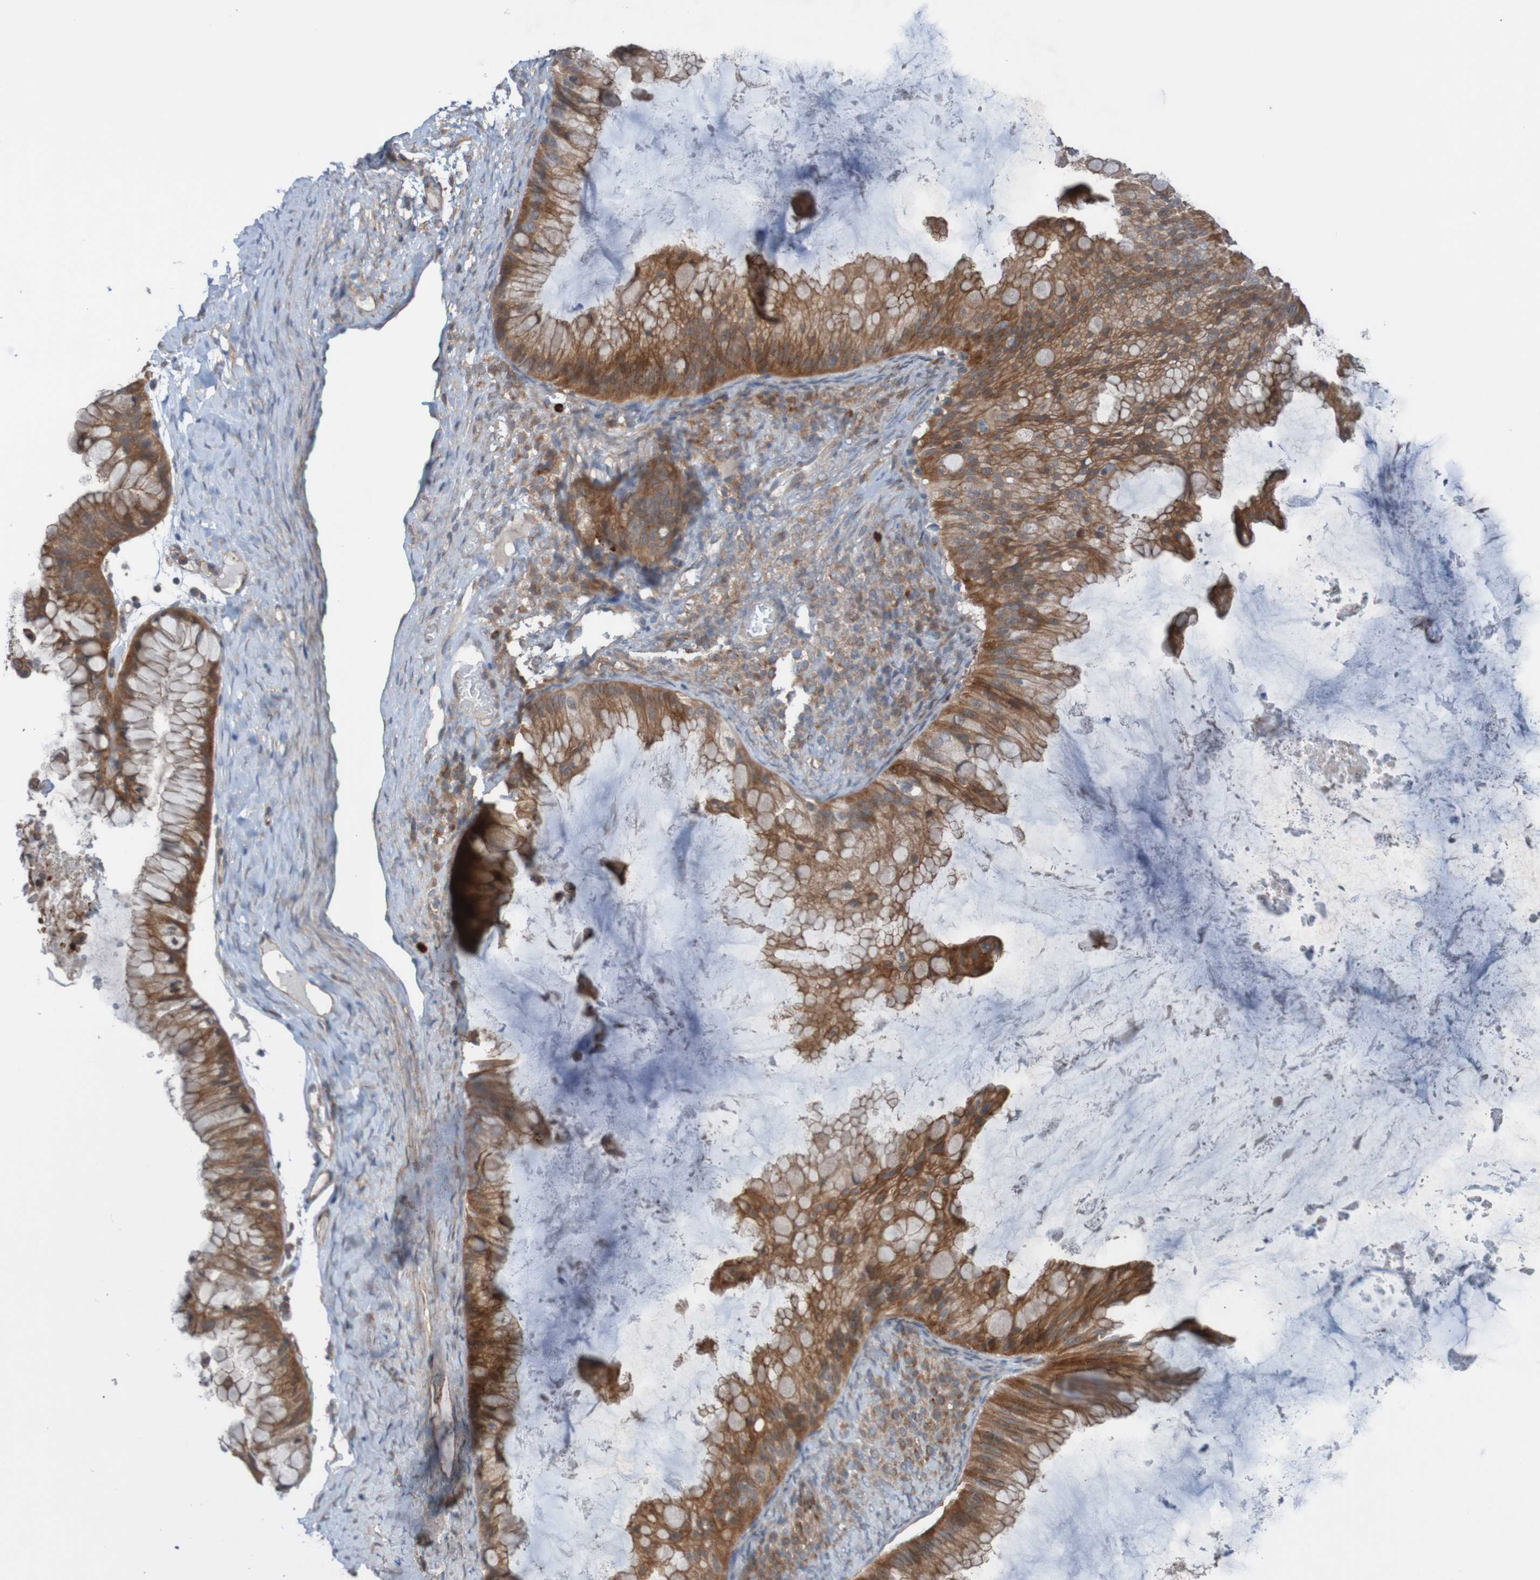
{"staining": {"intensity": "moderate", "quantity": ">75%", "location": "cytoplasmic/membranous"}, "tissue": "ovarian cancer", "cell_type": "Tumor cells", "image_type": "cancer", "snomed": [{"axis": "morphology", "description": "Cystadenocarcinoma, mucinous, NOS"}, {"axis": "topography", "description": "Ovary"}], "caption": "This is an image of immunohistochemistry staining of ovarian cancer, which shows moderate staining in the cytoplasmic/membranous of tumor cells.", "gene": "ST8SIA6", "patient": {"sex": "female", "age": 61}}